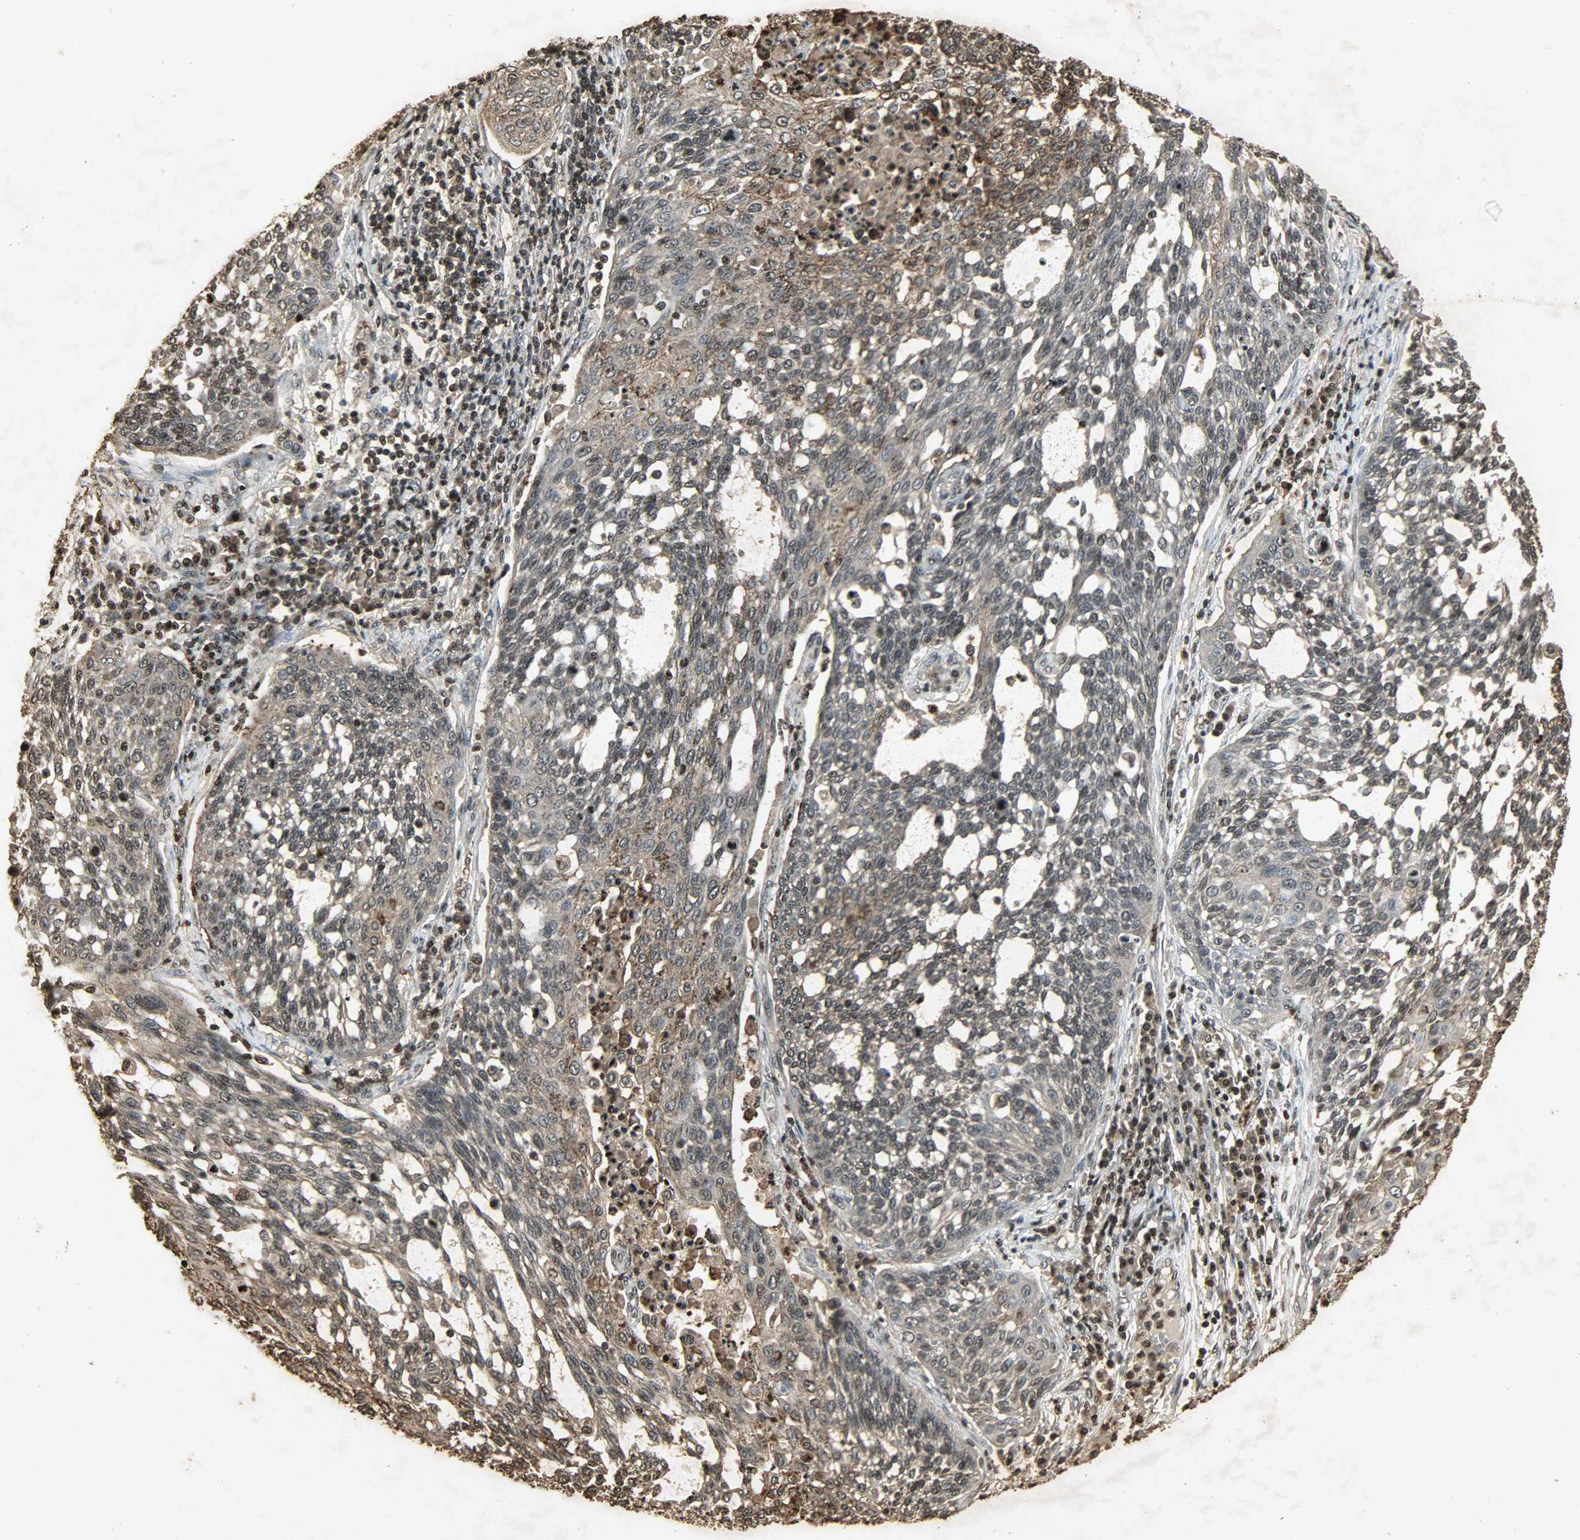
{"staining": {"intensity": "moderate", "quantity": ">75%", "location": "cytoplasmic/membranous,nuclear"}, "tissue": "cervical cancer", "cell_type": "Tumor cells", "image_type": "cancer", "snomed": [{"axis": "morphology", "description": "Squamous cell carcinoma, NOS"}, {"axis": "topography", "description": "Cervix"}], "caption": "Moderate cytoplasmic/membranous and nuclear expression for a protein is present in approximately >75% of tumor cells of cervical cancer using immunohistochemistry (IHC).", "gene": "PPP3R1", "patient": {"sex": "female", "age": 34}}